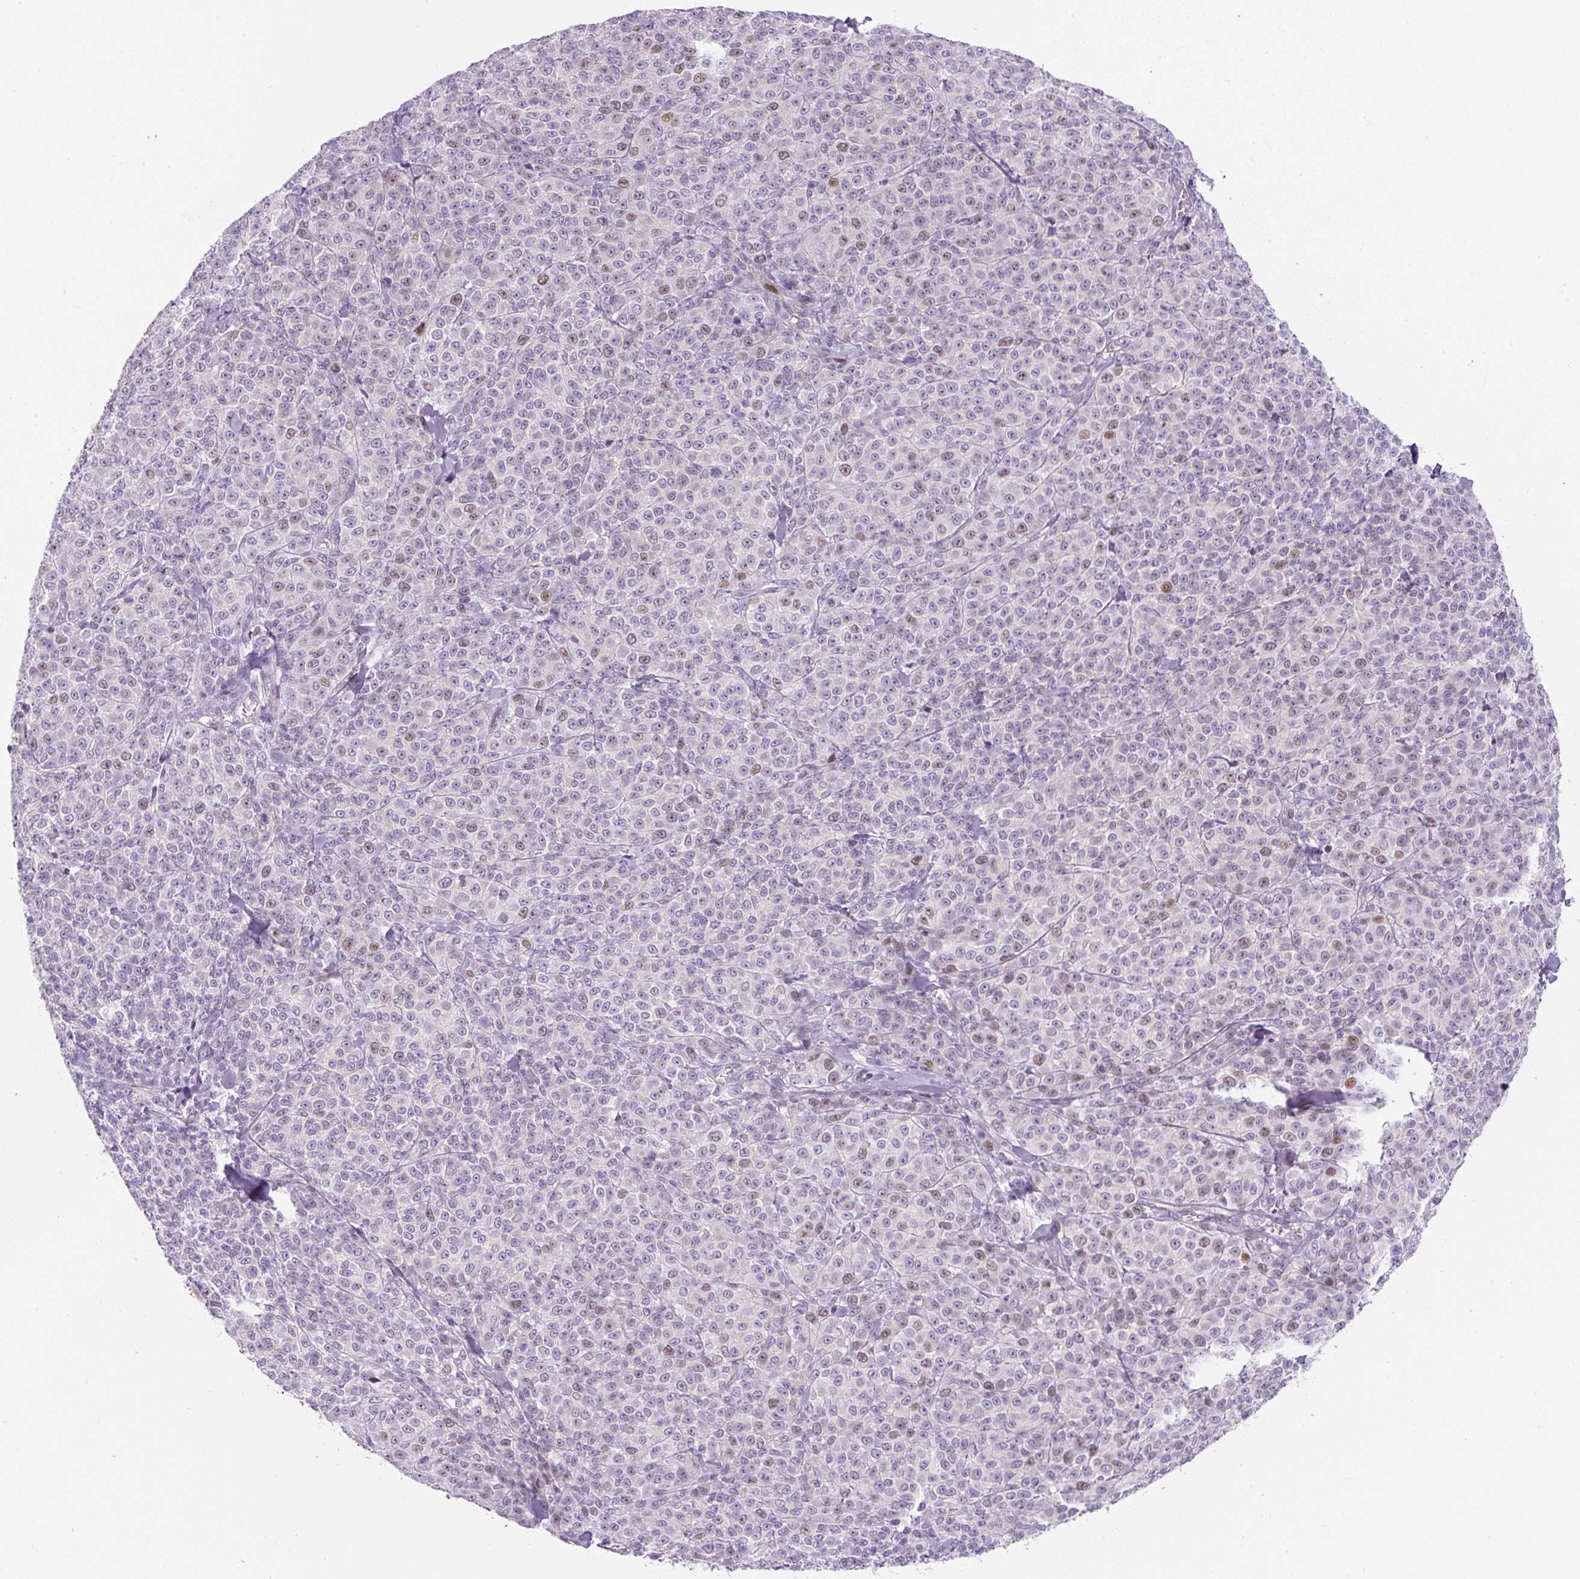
{"staining": {"intensity": "weak", "quantity": "25%-75%", "location": "nuclear"}, "tissue": "melanoma", "cell_type": "Tumor cells", "image_type": "cancer", "snomed": [{"axis": "morphology", "description": "Normal tissue, NOS"}, {"axis": "morphology", "description": "Malignant melanoma, NOS"}, {"axis": "topography", "description": "Skin"}], "caption": "A photomicrograph of human melanoma stained for a protein demonstrates weak nuclear brown staining in tumor cells. Immunohistochemistry (ihc) stains the protein in brown and the nuclei are stained blue.", "gene": "ADAMTS19", "patient": {"sex": "female", "age": 34}}